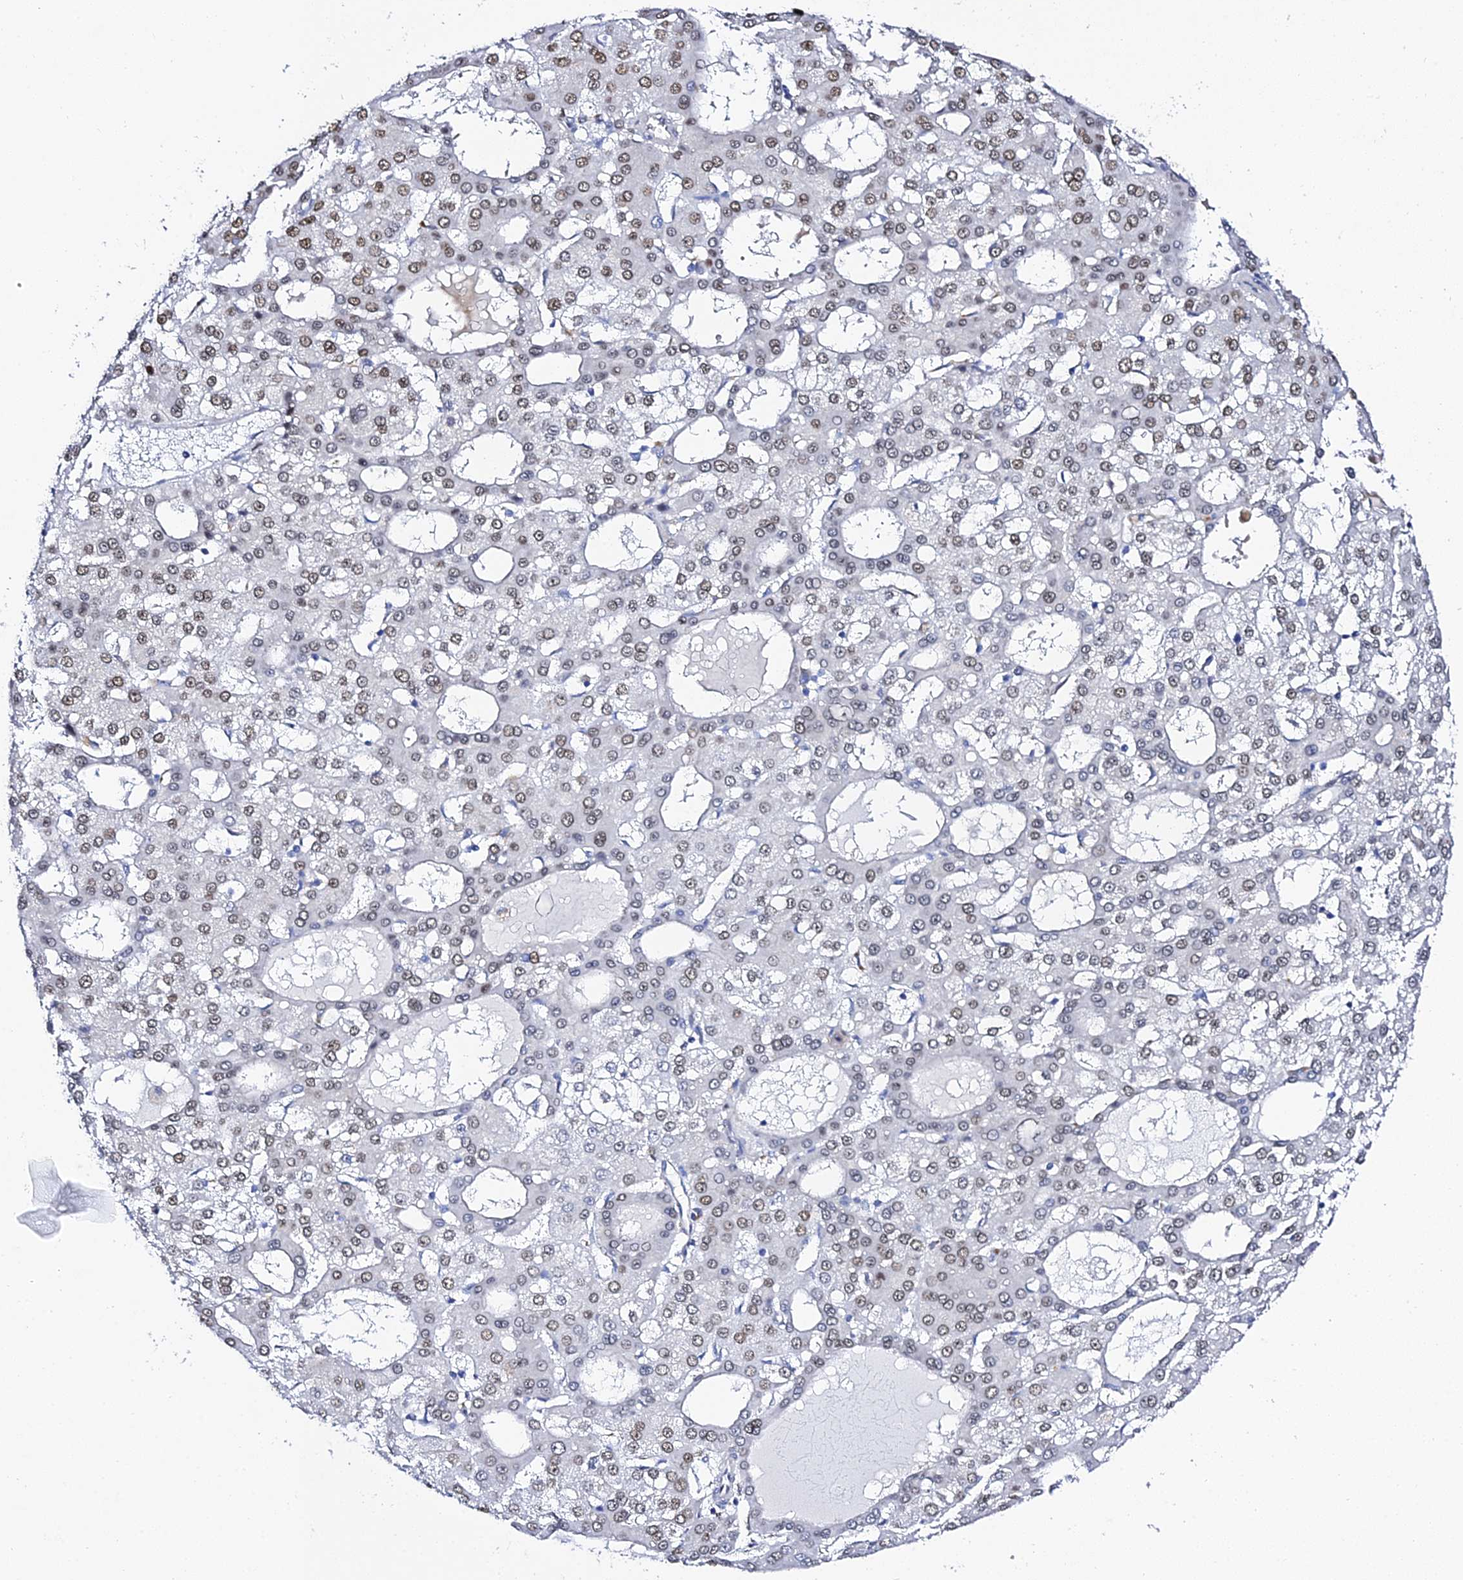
{"staining": {"intensity": "weak", "quantity": ">75%", "location": "nuclear"}, "tissue": "liver cancer", "cell_type": "Tumor cells", "image_type": "cancer", "snomed": [{"axis": "morphology", "description": "Carcinoma, Hepatocellular, NOS"}, {"axis": "topography", "description": "Liver"}], "caption": "A brown stain shows weak nuclear positivity of a protein in liver cancer tumor cells. The staining was performed using DAB to visualize the protein expression in brown, while the nuclei were stained in blue with hematoxylin (Magnification: 20x).", "gene": "POFUT2", "patient": {"sex": "male", "age": 47}}